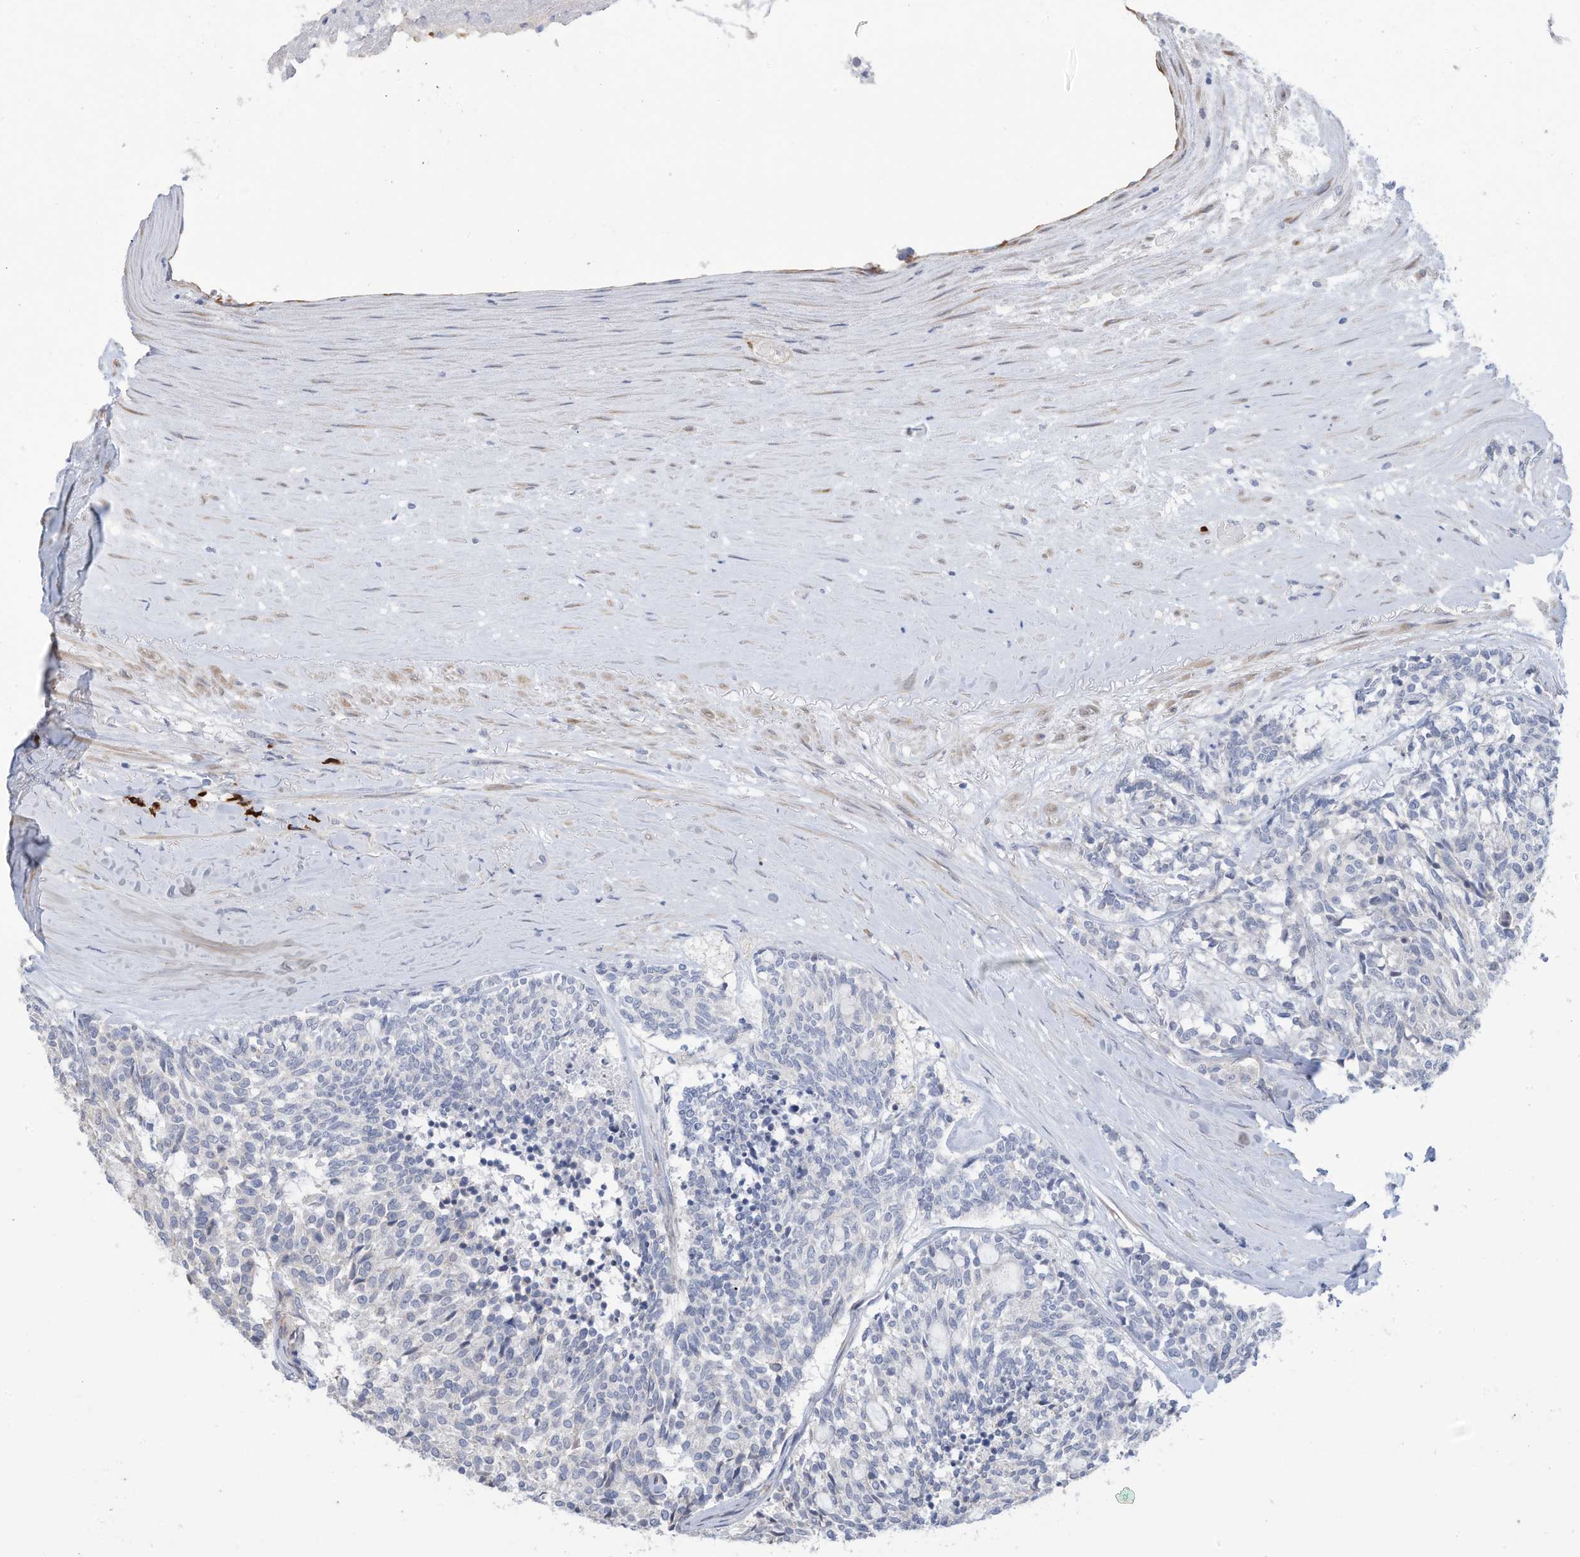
{"staining": {"intensity": "negative", "quantity": "none", "location": "none"}, "tissue": "carcinoid", "cell_type": "Tumor cells", "image_type": "cancer", "snomed": [{"axis": "morphology", "description": "Carcinoid, malignant, NOS"}, {"axis": "topography", "description": "Pancreas"}], "caption": "Immunohistochemical staining of human carcinoid demonstrates no significant positivity in tumor cells. The staining is performed using DAB (3,3'-diaminobenzidine) brown chromogen with nuclei counter-stained in using hematoxylin.", "gene": "ZNF292", "patient": {"sex": "female", "age": 54}}